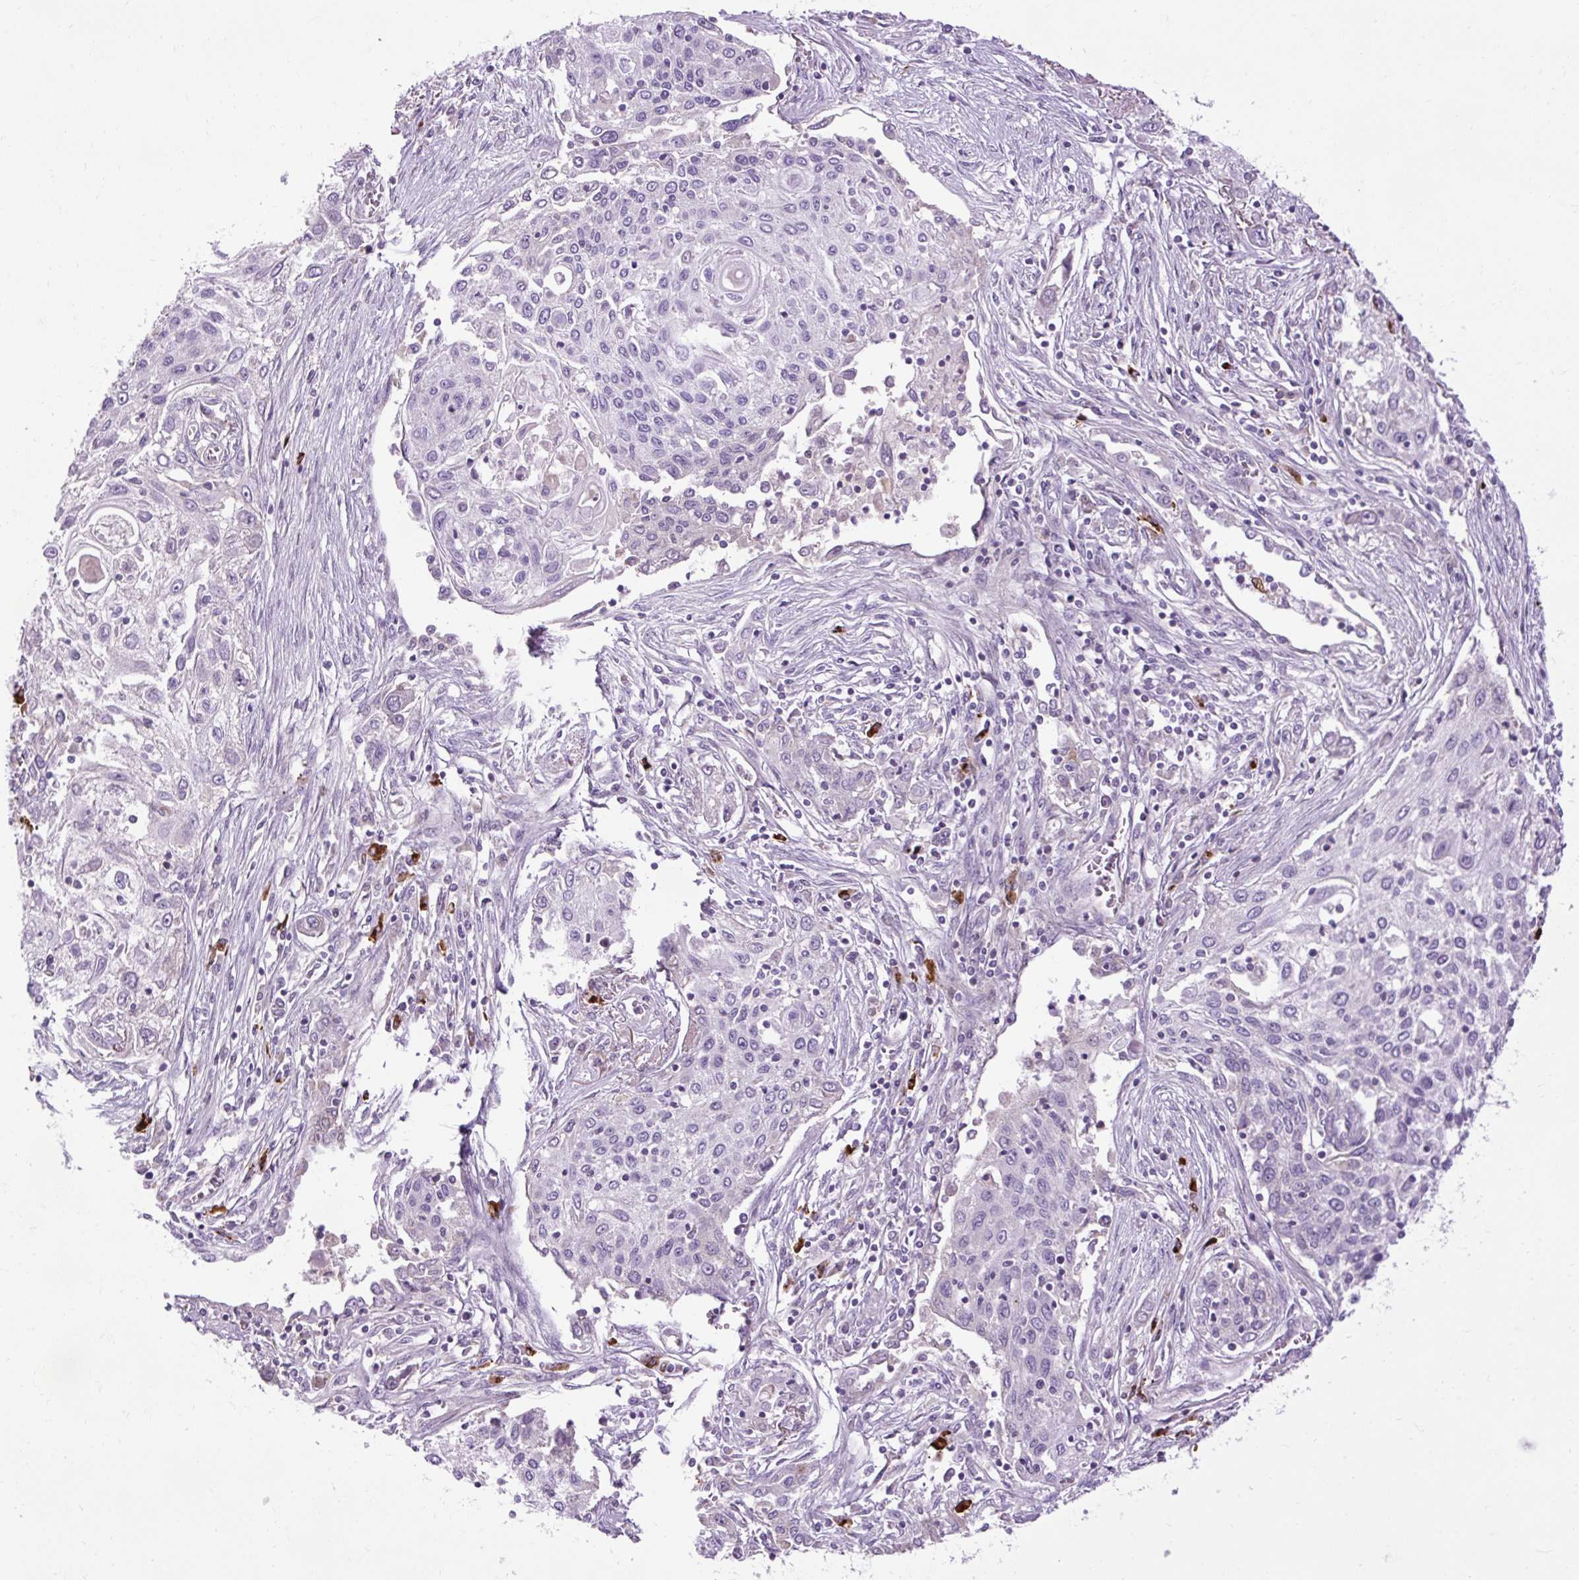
{"staining": {"intensity": "negative", "quantity": "none", "location": "none"}, "tissue": "lung cancer", "cell_type": "Tumor cells", "image_type": "cancer", "snomed": [{"axis": "morphology", "description": "Squamous cell carcinoma, NOS"}, {"axis": "topography", "description": "Lung"}], "caption": "An image of lung squamous cell carcinoma stained for a protein displays no brown staining in tumor cells.", "gene": "ARRDC2", "patient": {"sex": "female", "age": 69}}